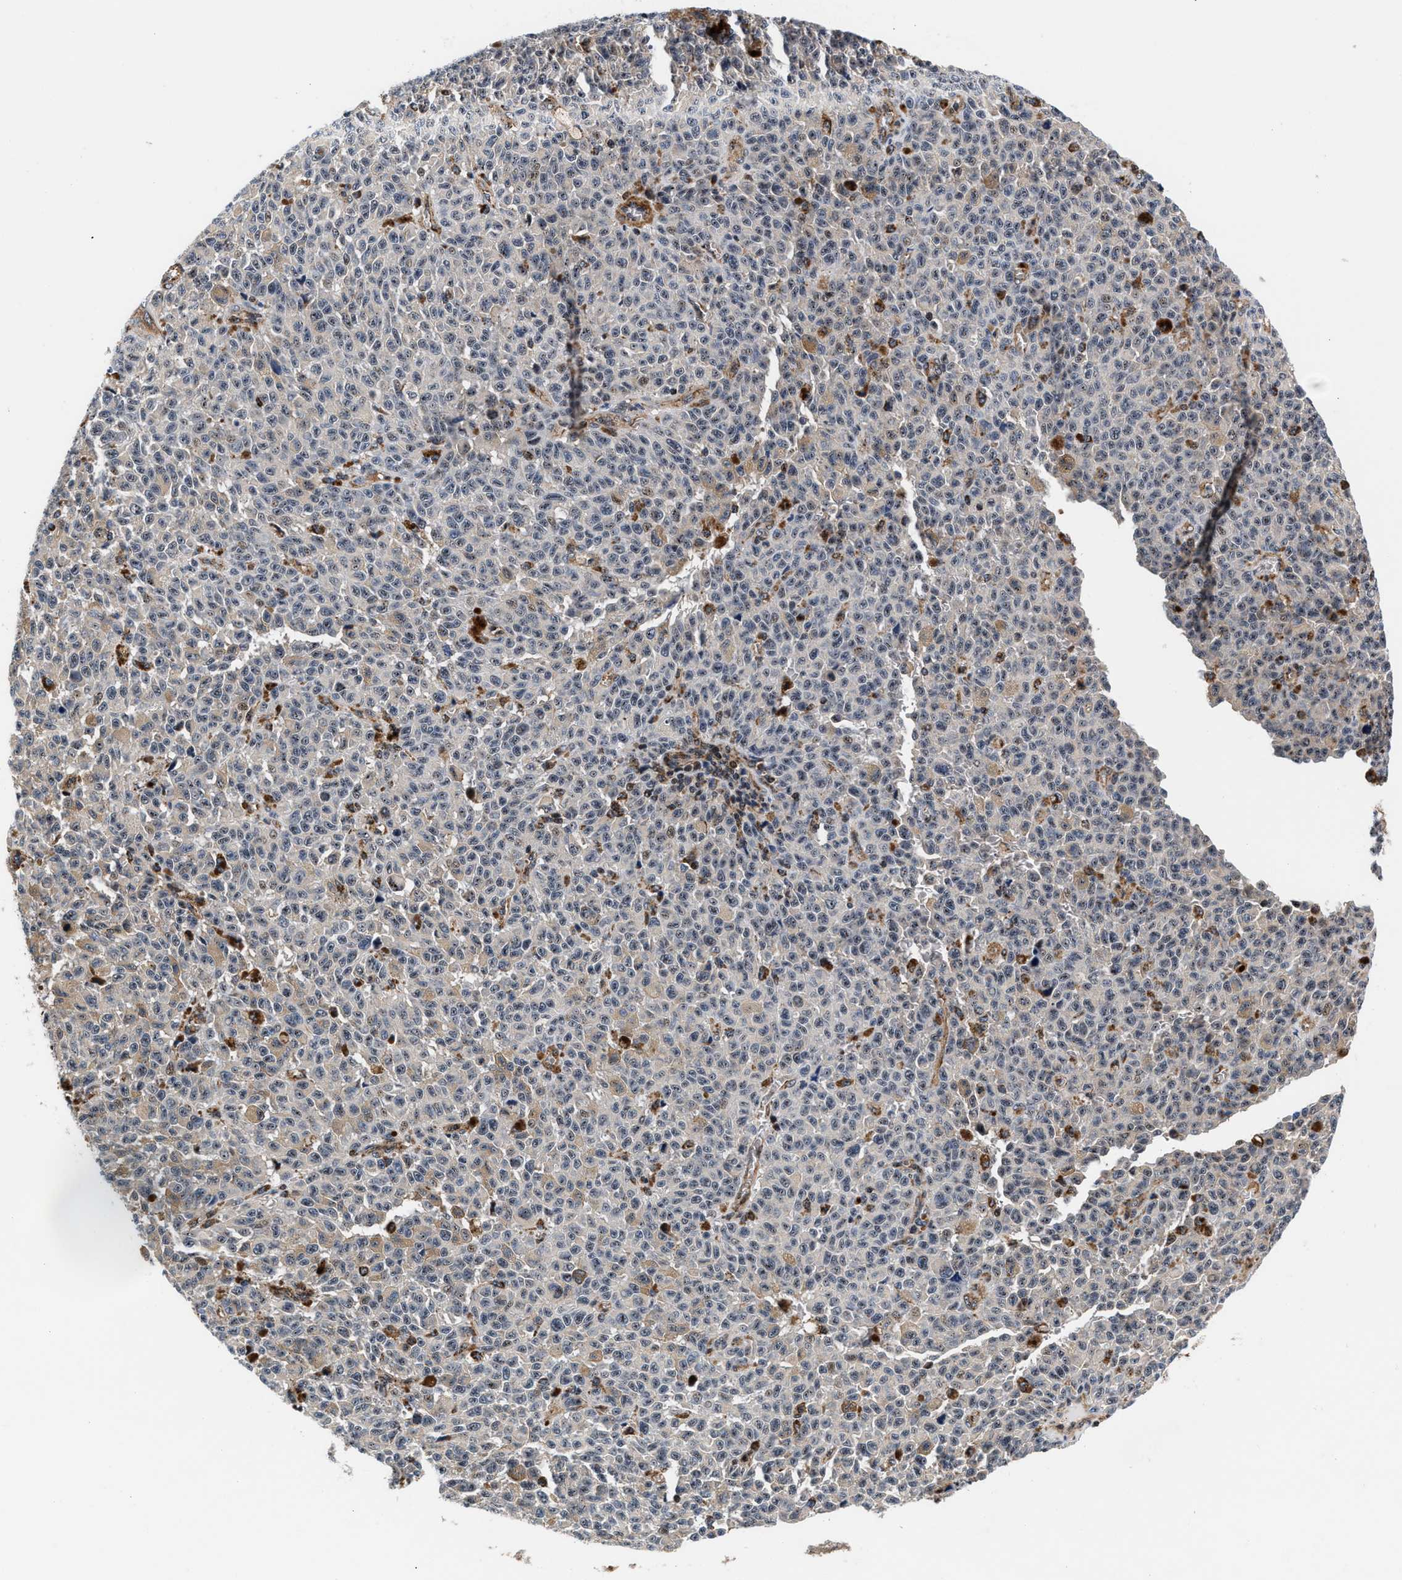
{"staining": {"intensity": "negative", "quantity": "none", "location": "none"}, "tissue": "melanoma", "cell_type": "Tumor cells", "image_type": "cancer", "snomed": [{"axis": "morphology", "description": "Malignant melanoma, NOS"}, {"axis": "topography", "description": "Skin"}], "caption": "This is a micrograph of immunohistochemistry staining of melanoma, which shows no staining in tumor cells.", "gene": "SGK1", "patient": {"sex": "female", "age": 82}}